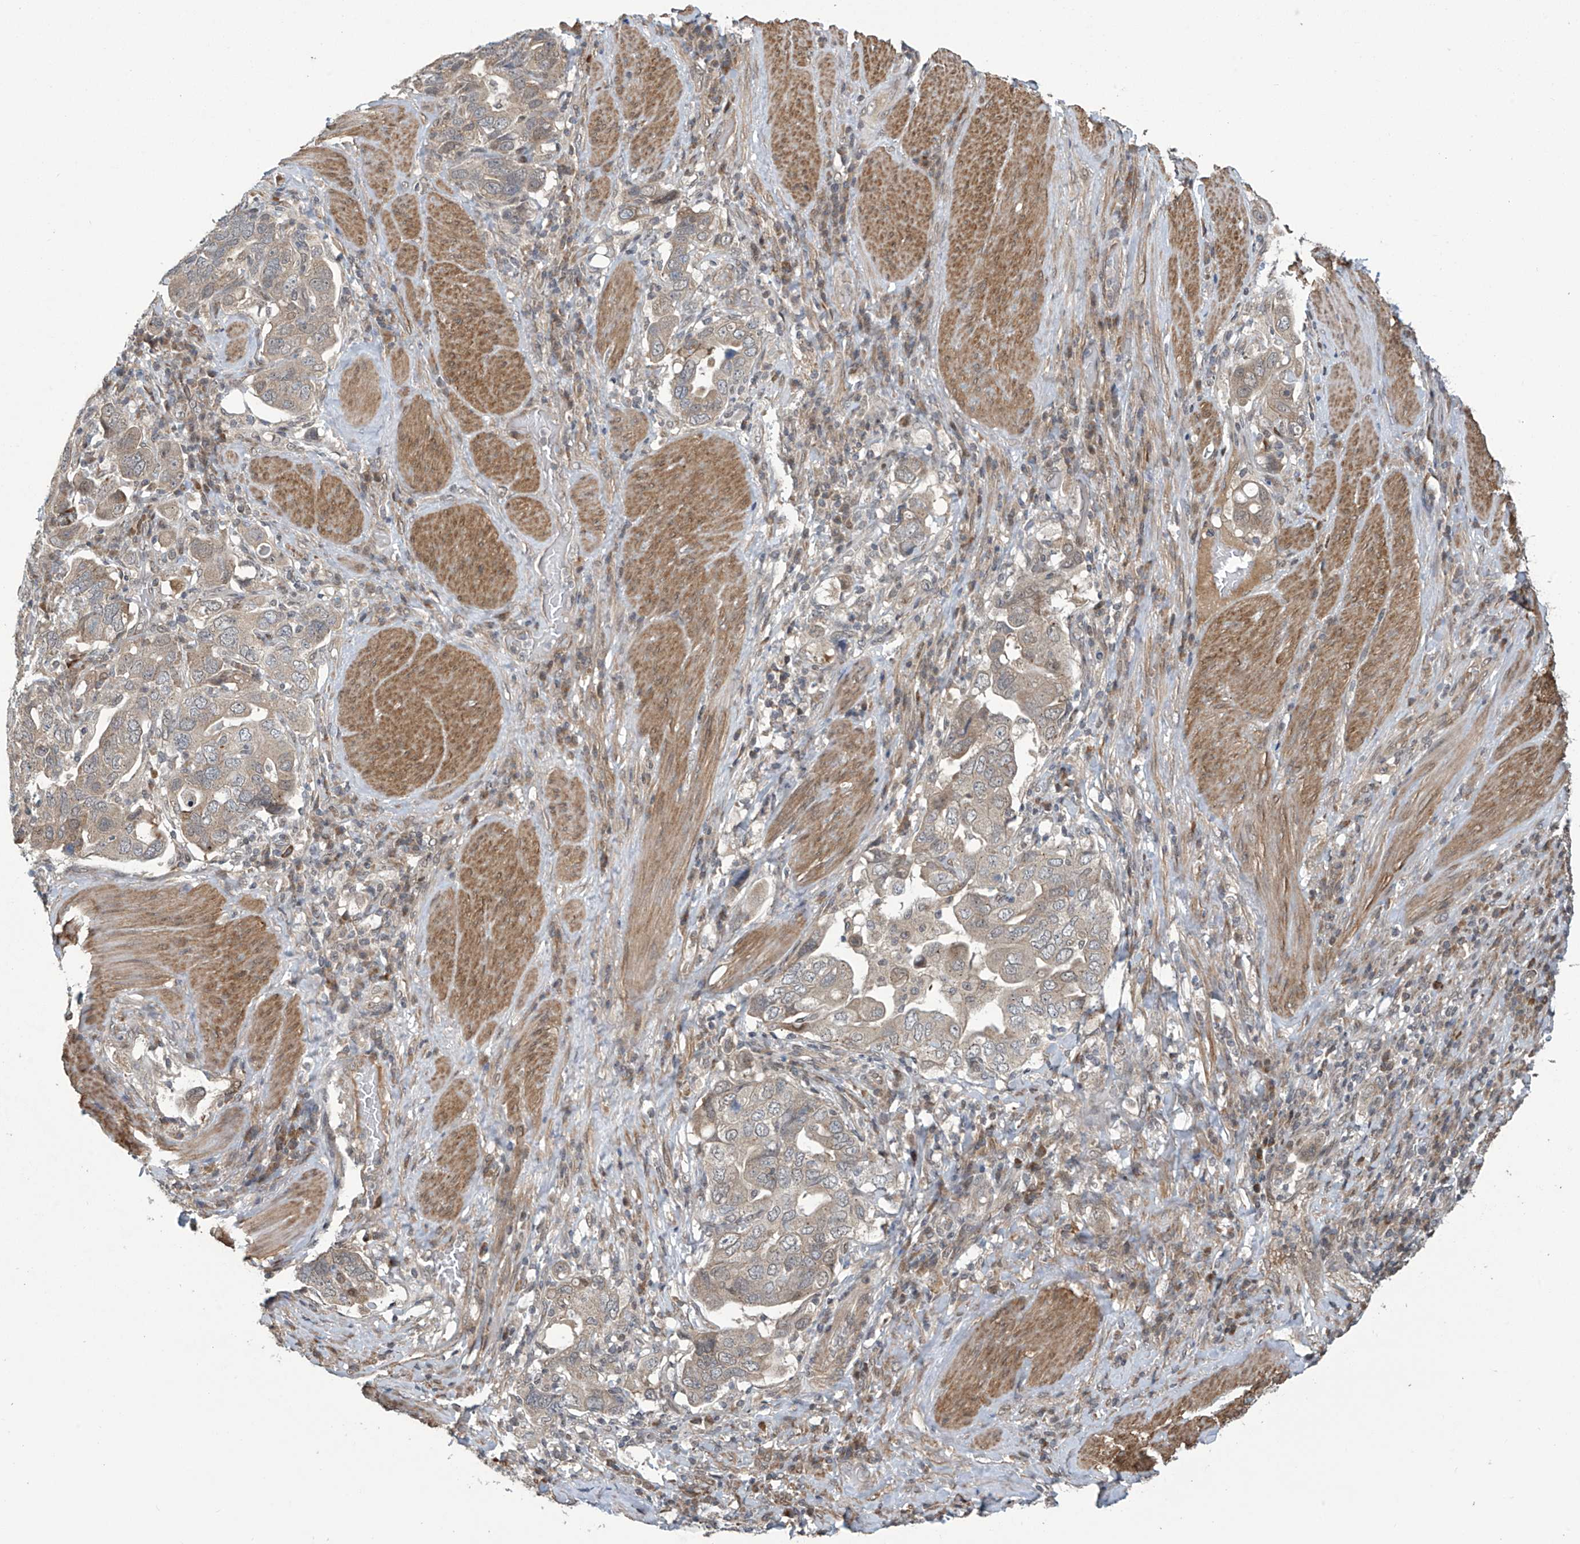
{"staining": {"intensity": "moderate", "quantity": "<25%", "location": "cytoplasmic/membranous"}, "tissue": "stomach cancer", "cell_type": "Tumor cells", "image_type": "cancer", "snomed": [{"axis": "morphology", "description": "Adenocarcinoma, NOS"}, {"axis": "topography", "description": "Stomach, upper"}], "caption": "Human stomach adenocarcinoma stained with a protein marker displays moderate staining in tumor cells.", "gene": "ABHD13", "patient": {"sex": "male", "age": 62}}